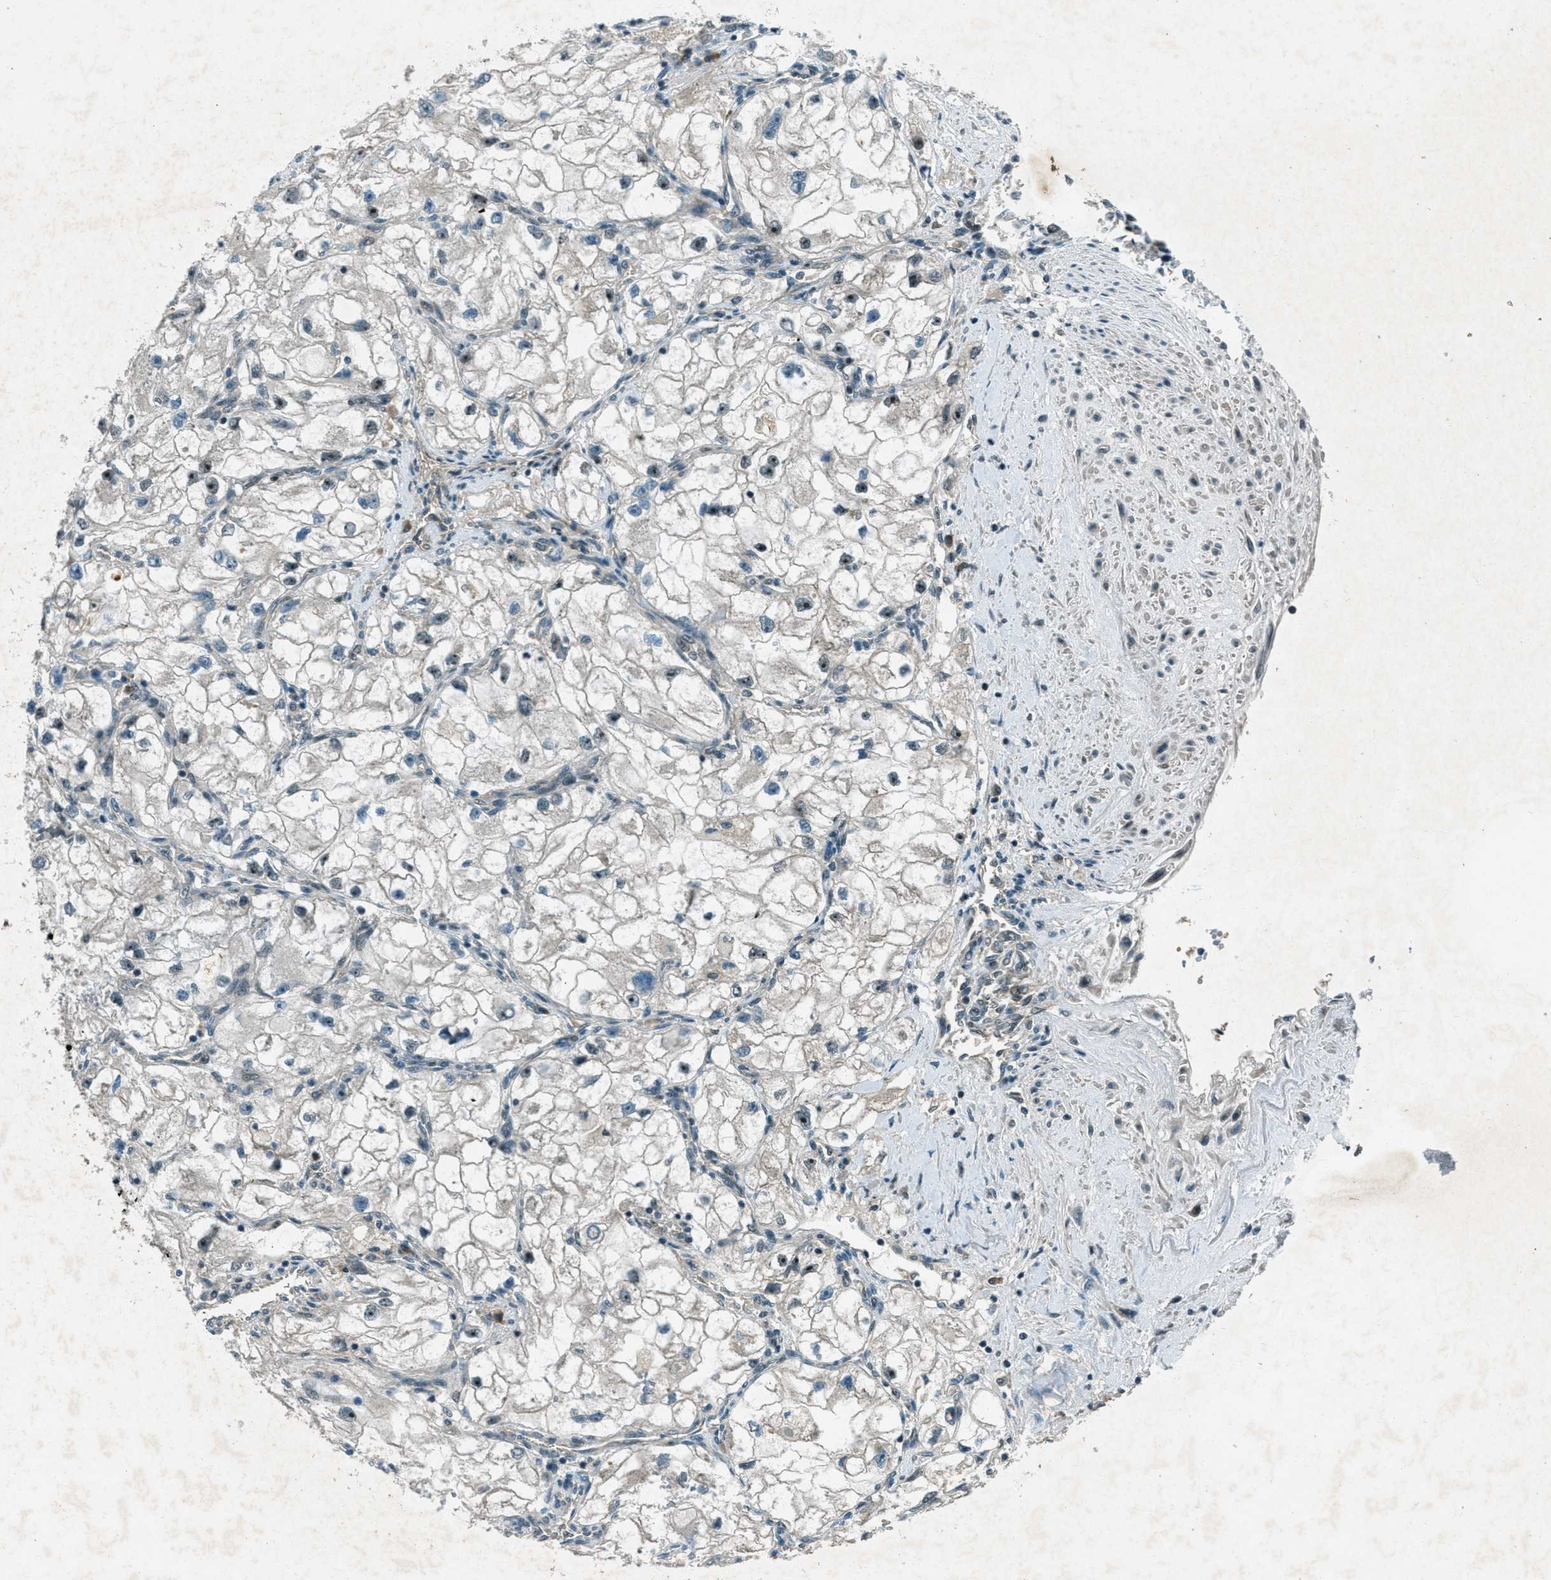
{"staining": {"intensity": "negative", "quantity": "none", "location": "none"}, "tissue": "renal cancer", "cell_type": "Tumor cells", "image_type": "cancer", "snomed": [{"axis": "morphology", "description": "Adenocarcinoma, NOS"}, {"axis": "topography", "description": "Kidney"}], "caption": "High power microscopy photomicrograph of an immunohistochemistry (IHC) micrograph of renal adenocarcinoma, revealing no significant staining in tumor cells.", "gene": "STK11", "patient": {"sex": "female", "age": 70}}